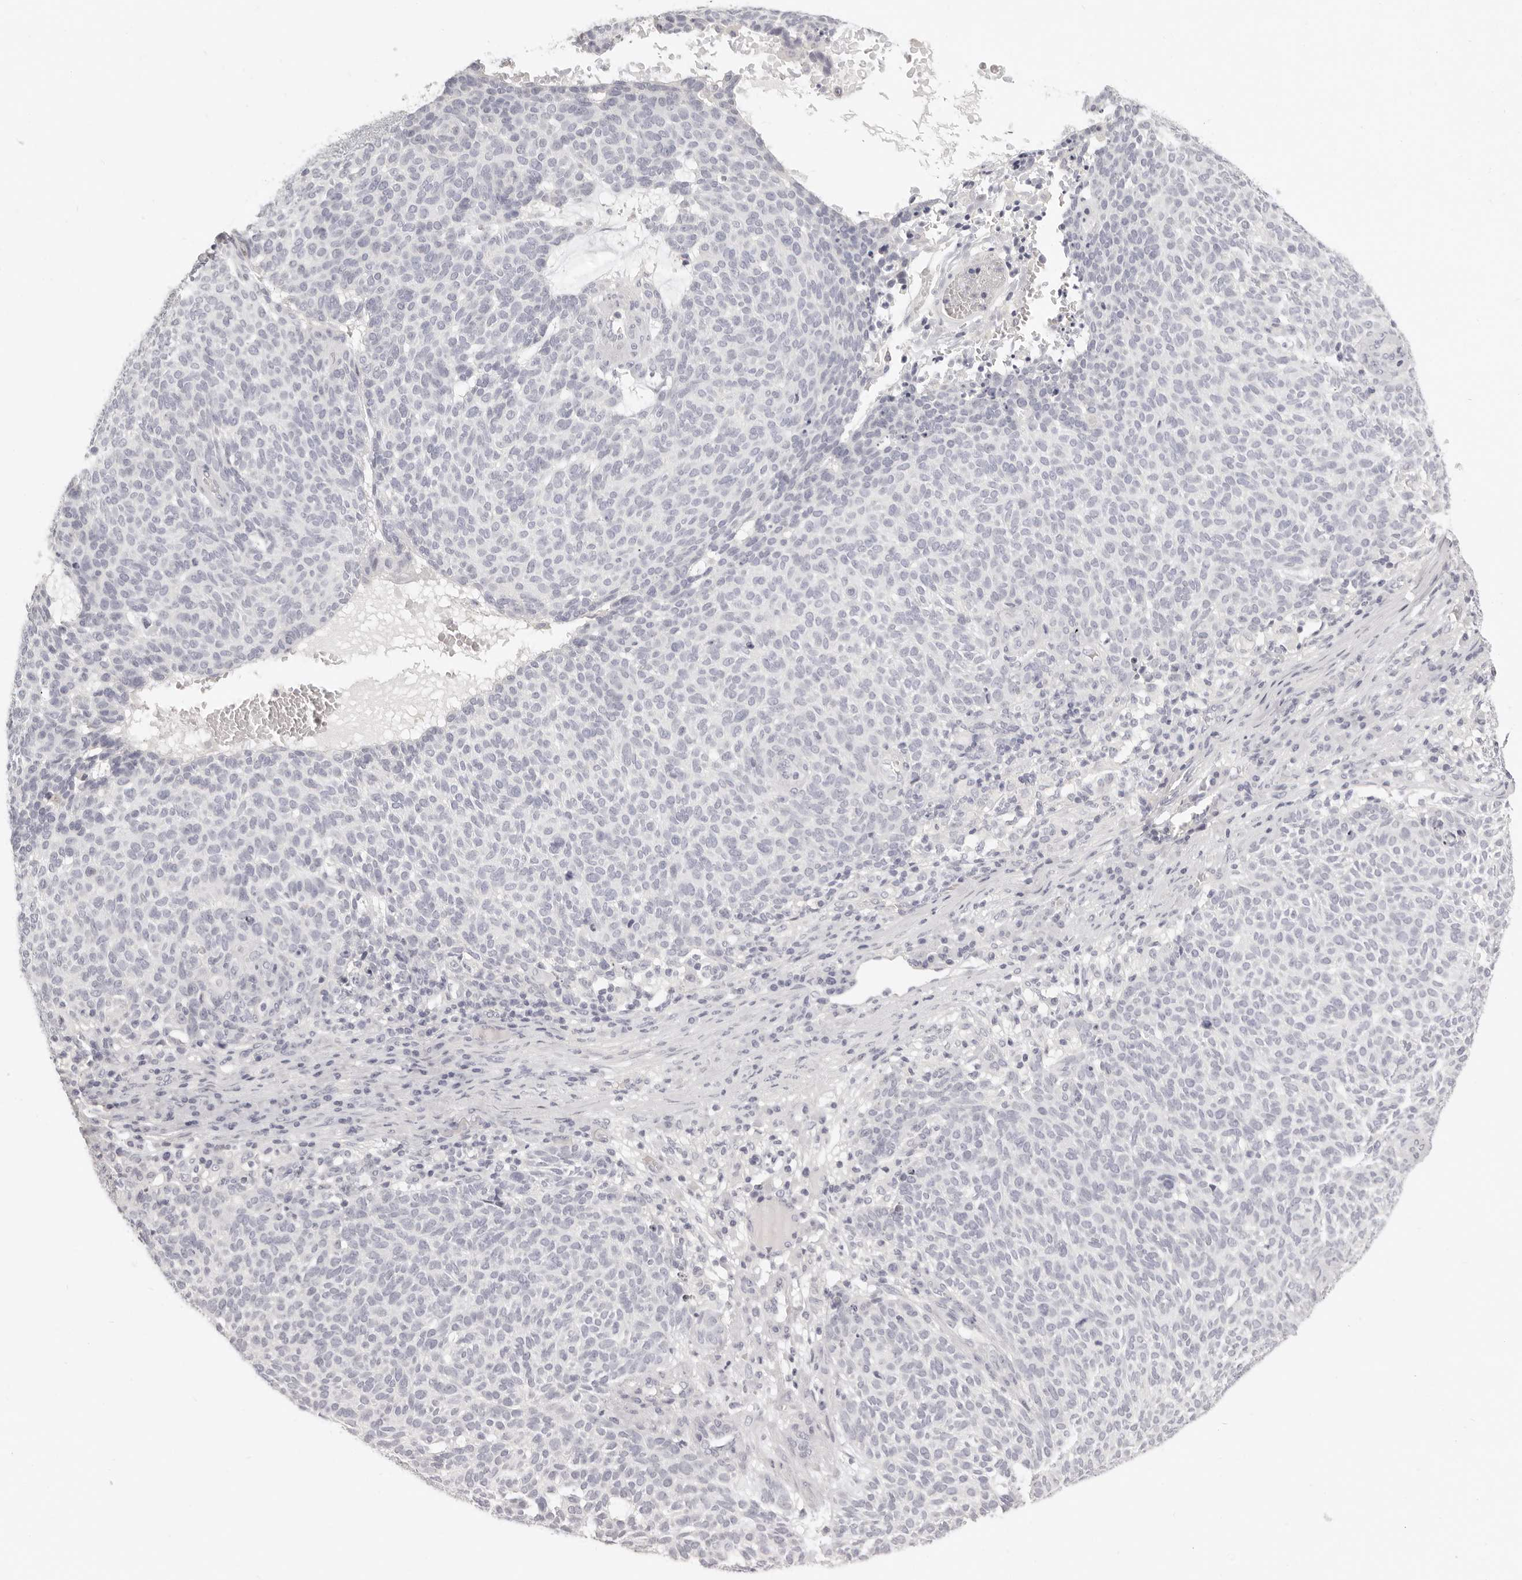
{"staining": {"intensity": "negative", "quantity": "none", "location": "none"}, "tissue": "skin cancer", "cell_type": "Tumor cells", "image_type": "cancer", "snomed": [{"axis": "morphology", "description": "Squamous cell carcinoma, NOS"}, {"axis": "topography", "description": "Skin"}], "caption": "Immunohistochemistry histopathology image of human skin squamous cell carcinoma stained for a protein (brown), which exhibits no staining in tumor cells. The staining was performed using DAB to visualize the protein expression in brown, while the nuclei were stained in blue with hematoxylin (Magnification: 20x).", "gene": "FABP1", "patient": {"sex": "female", "age": 90}}